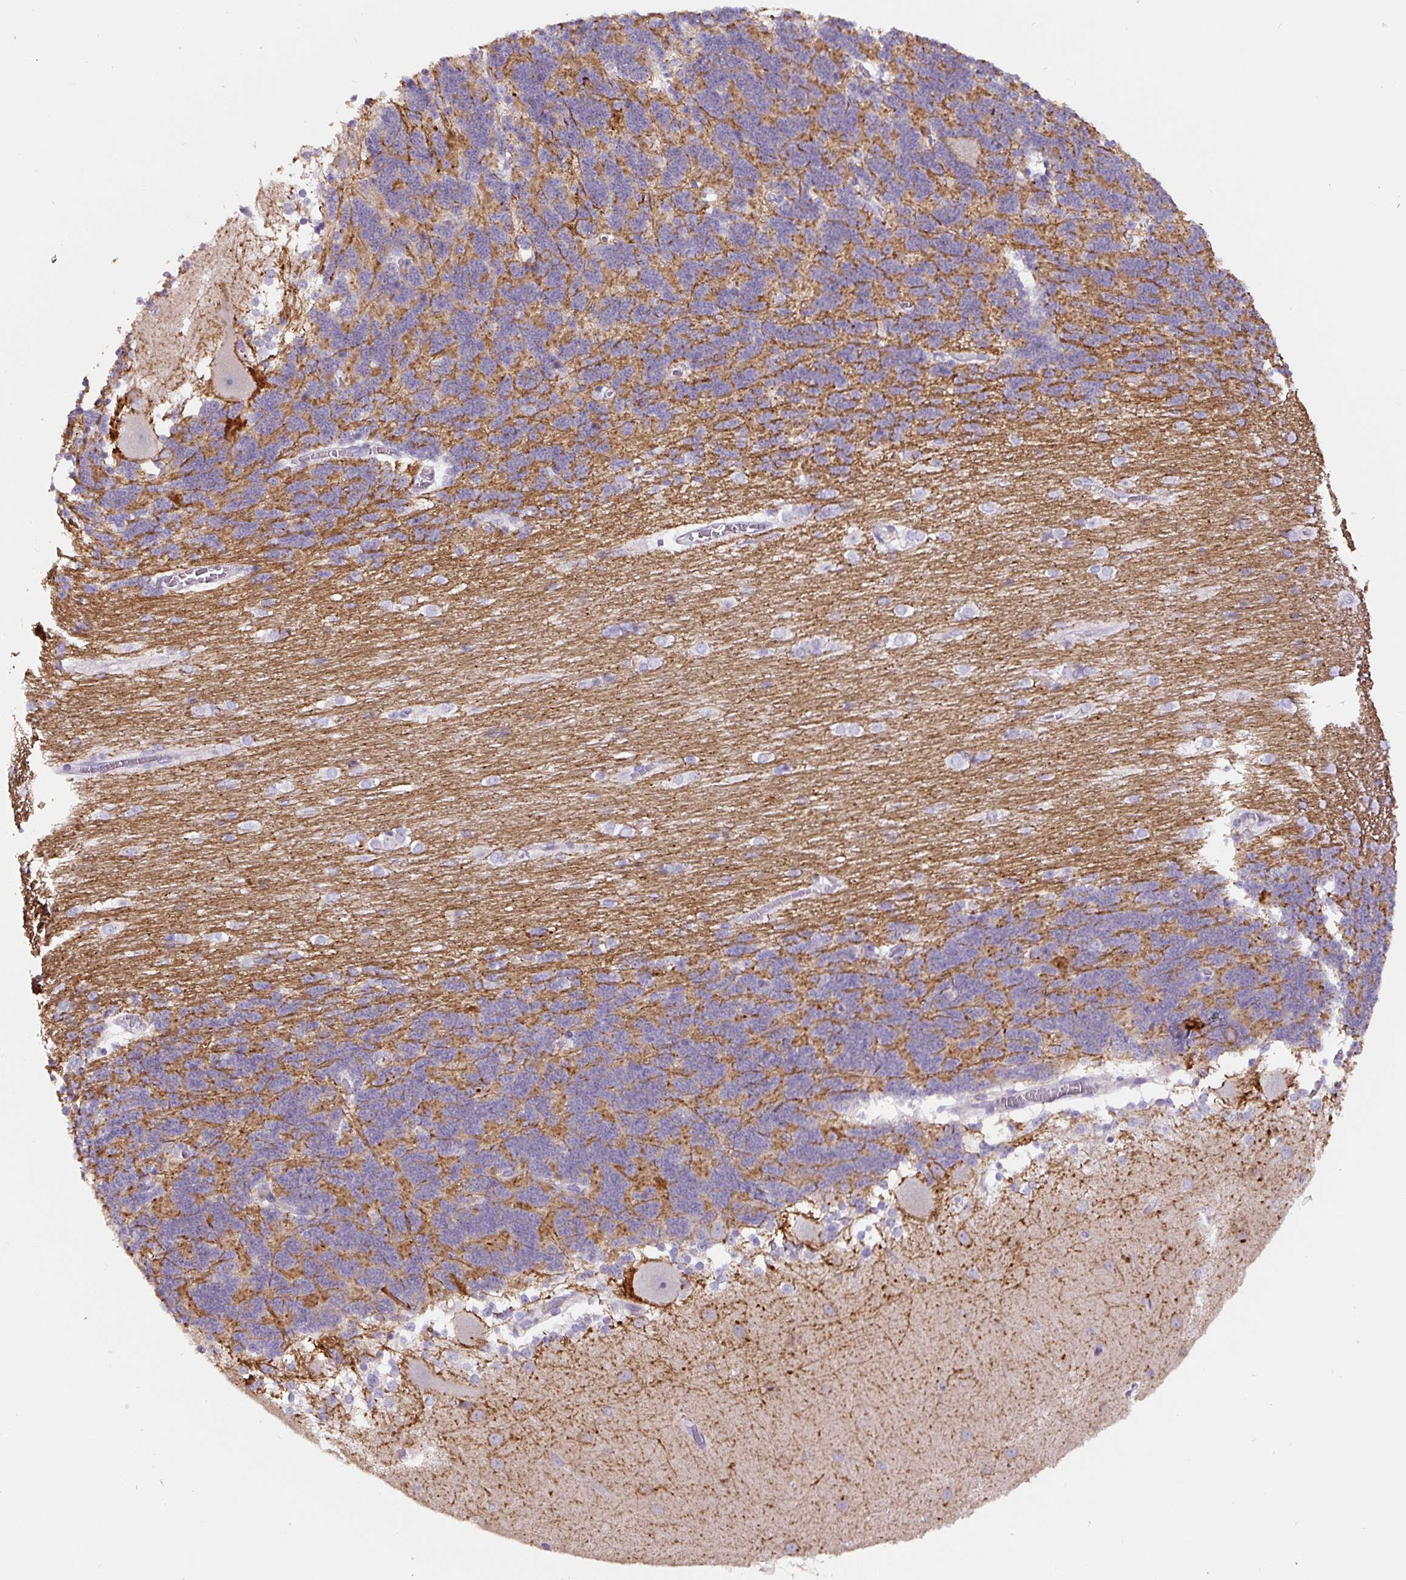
{"staining": {"intensity": "negative", "quantity": "none", "location": "none"}, "tissue": "cerebellum", "cell_type": "Cells in granular layer", "image_type": "normal", "snomed": [{"axis": "morphology", "description": "Normal tissue, NOS"}, {"axis": "topography", "description": "Cerebellum"}], "caption": "DAB (3,3'-diaminobenzidine) immunohistochemical staining of unremarkable cerebellum demonstrates no significant staining in cells in granular layer.", "gene": "HPS4", "patient": {"sex": "female", "age": 54}}